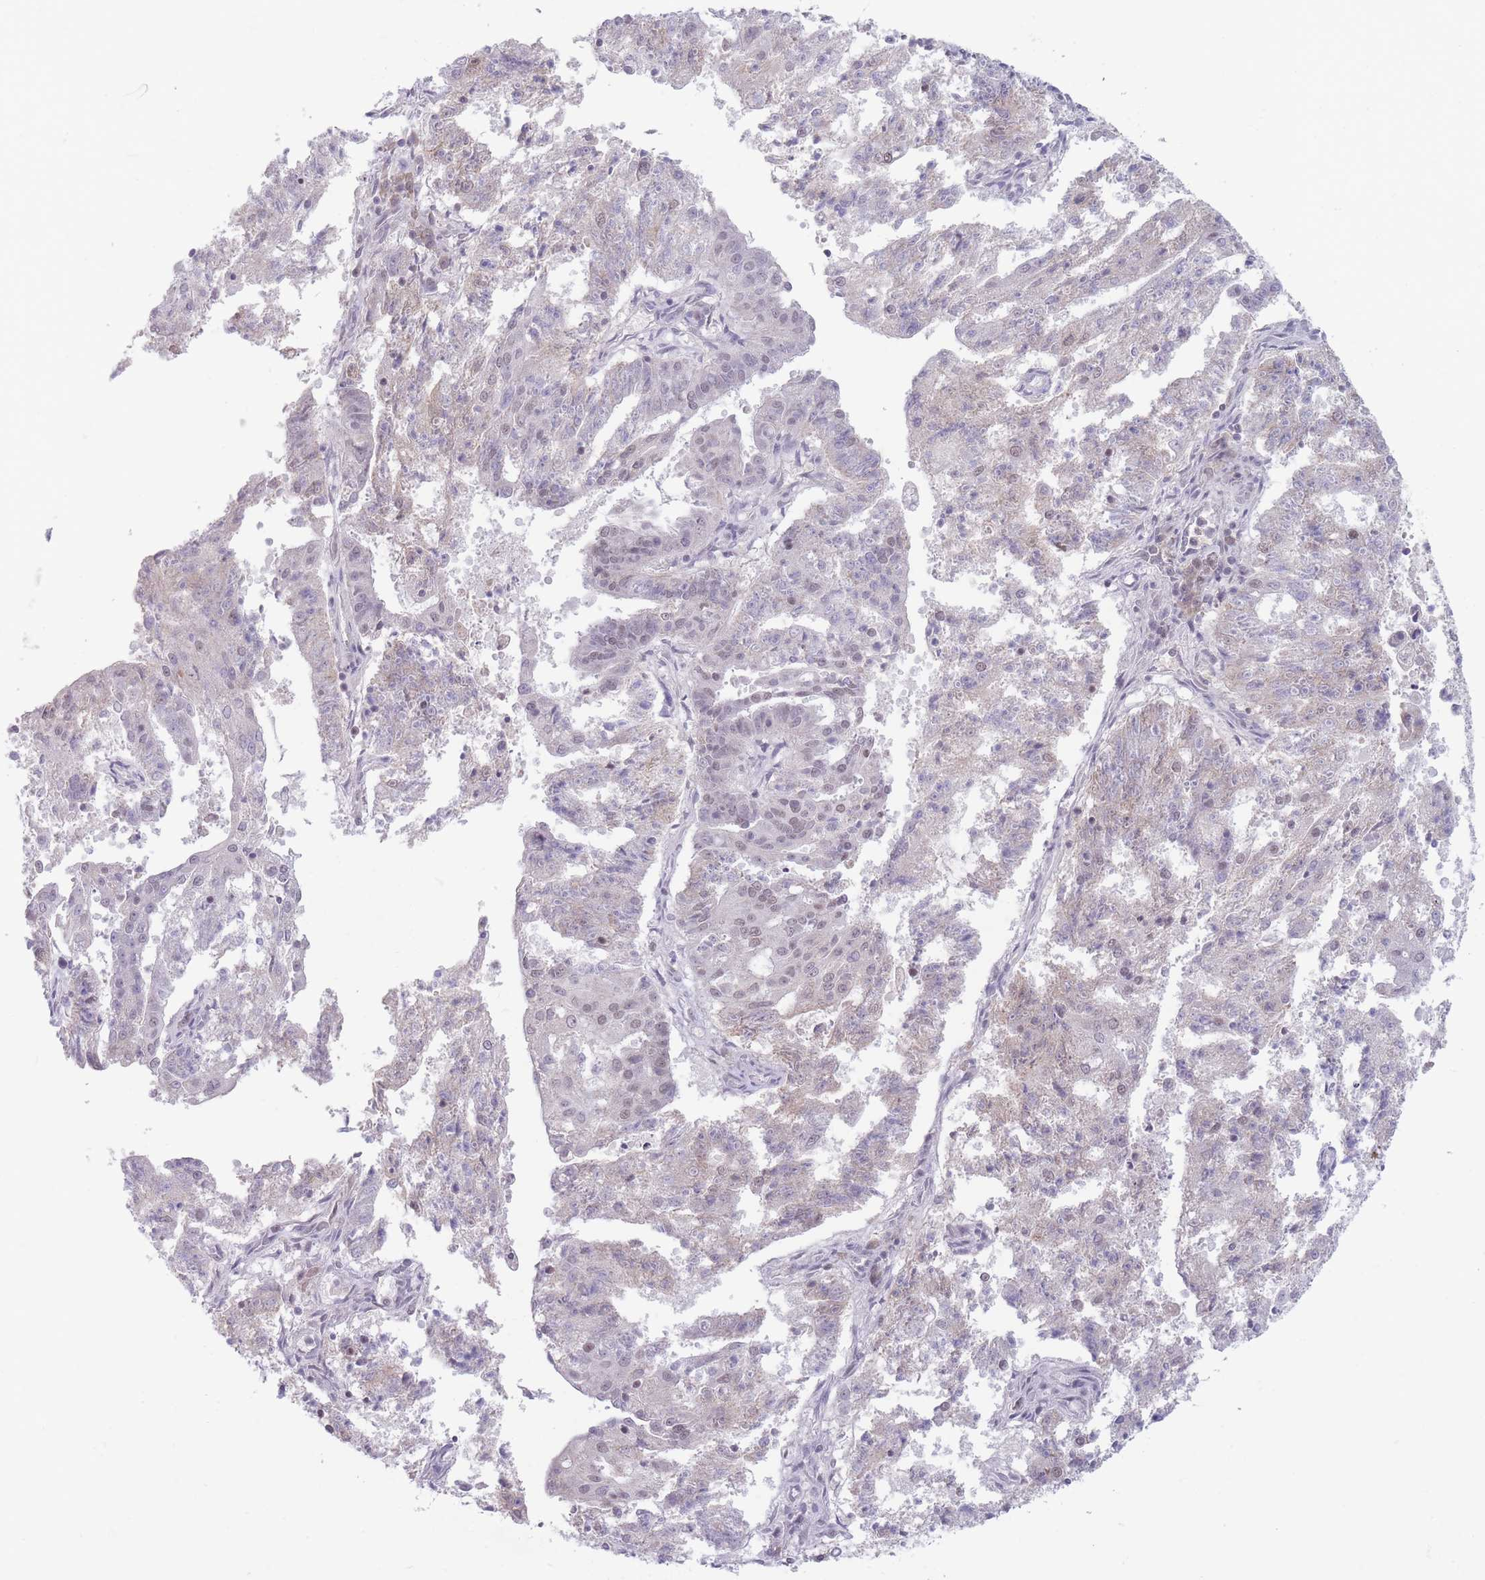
{"staining": {"intensity": "weak", "quantity": "<25%", "location": "nuclear"}, "tissue": "endometrial cancer", "cell_type": "Tumor cells", "image_type": "cancer", "snomed": [{"axis": "morphology", "description": "Adenocarcinoma, NOS"}, {"axis": "topography", "description": "Endometrium"}], "caption": "Immunohistochemistry (IHC) of human endometrial adenocarcinoma displays no expression in tumor cells. Brightfield microscopy of IHC stained with DAB (3,3'-diaminobenzidine) (brown) and hematoxylin (blue), captured at high magnification.", "gene": "ARID3B", "patient": {"sex": "female", "age": 82}}